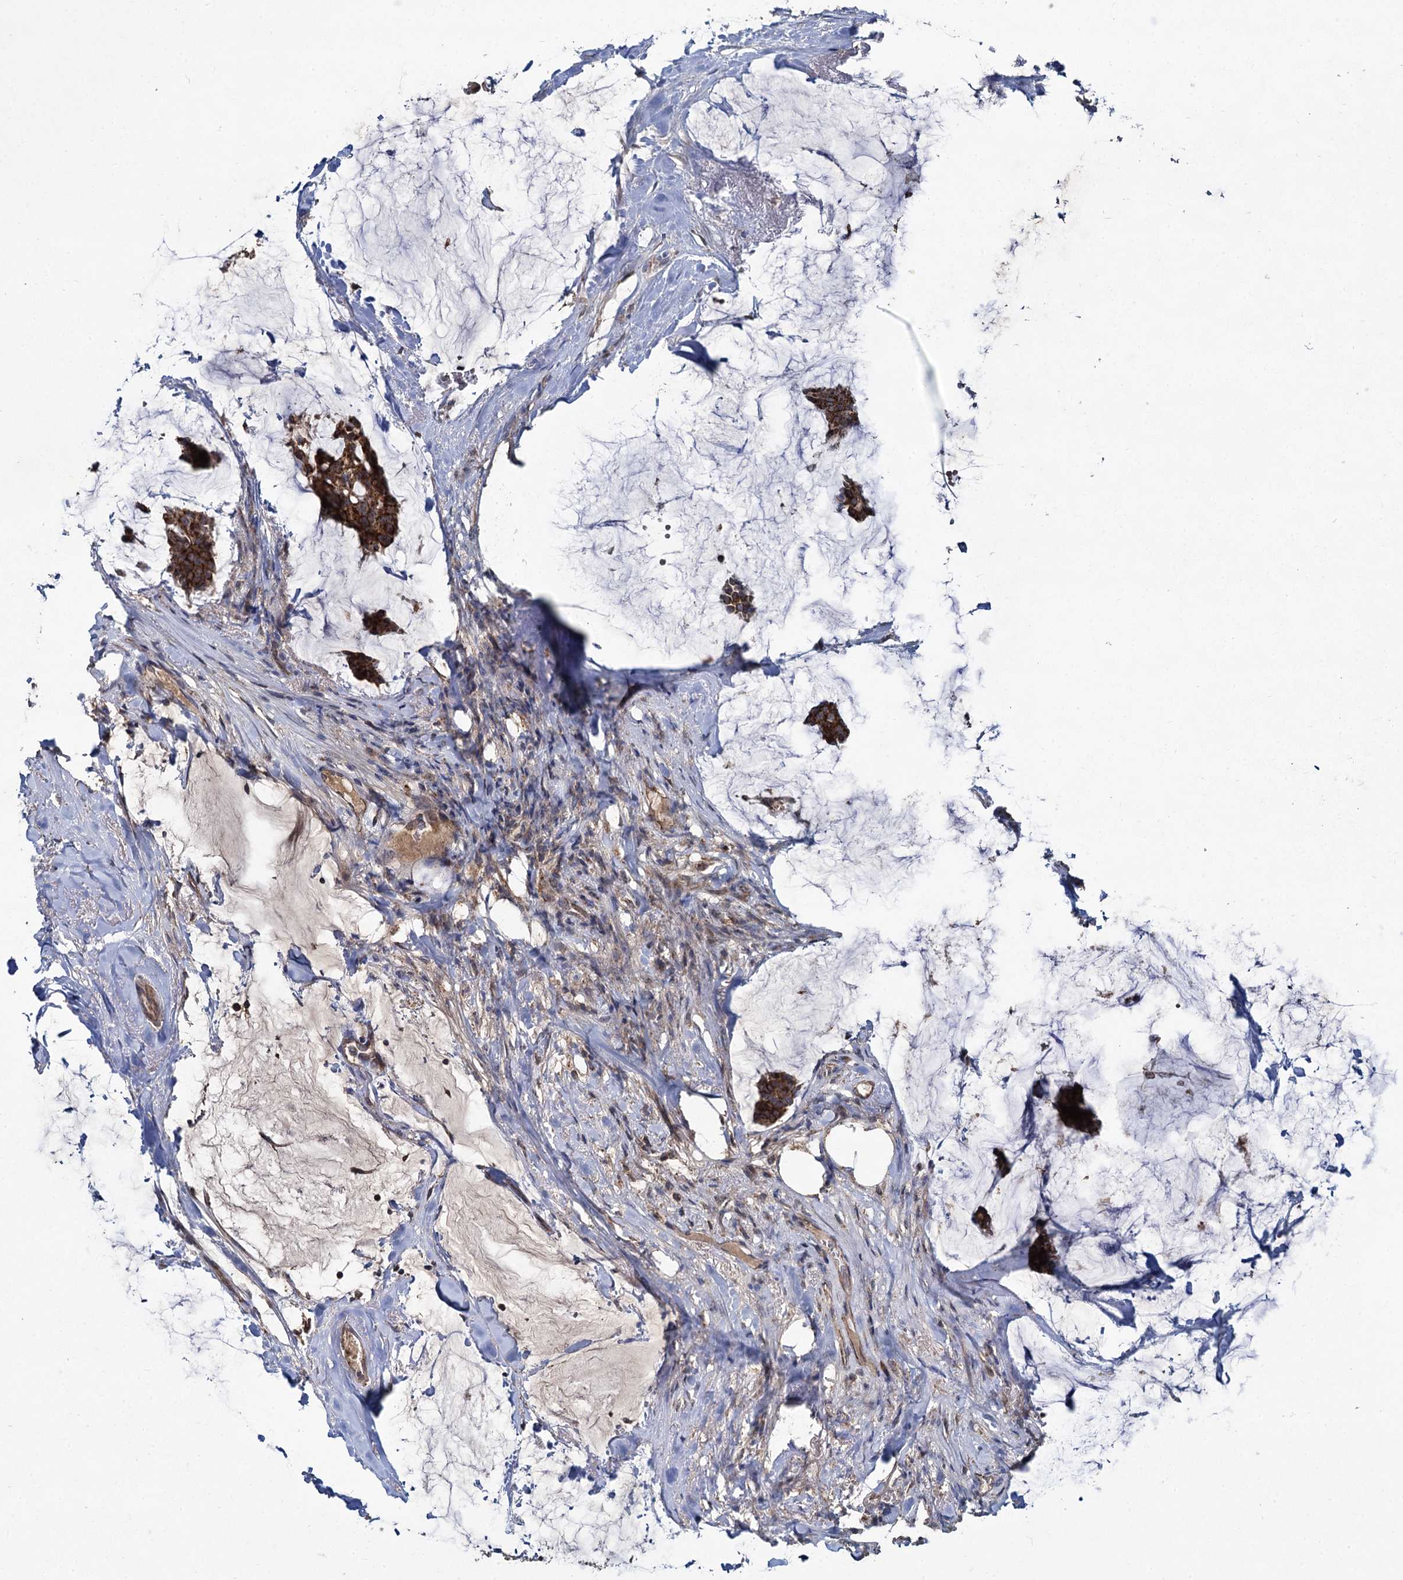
{"staining": {"intensity": "strong", "quantity": ">75%", "location": "cytoplasmic/membranous"}, "tissue": "breast cancer", "cell_type": "Tumor cells", "image_type": "cancer", "snomed": [{"axis": "morphology", "description": "Duct carcinoma"}, {"axis": "topography", "description": "Breast"}], "caption": "Immunohistochemical staining of breast cancer demonstrates high levels of strong cytoplasmic/membranous protein staining in about >75% of tumor cells. Ihc stains the protein in brown and the nuclei are stained blue.", "gene": "METTL4", "patient": {"sex": "female", "age": 93}}